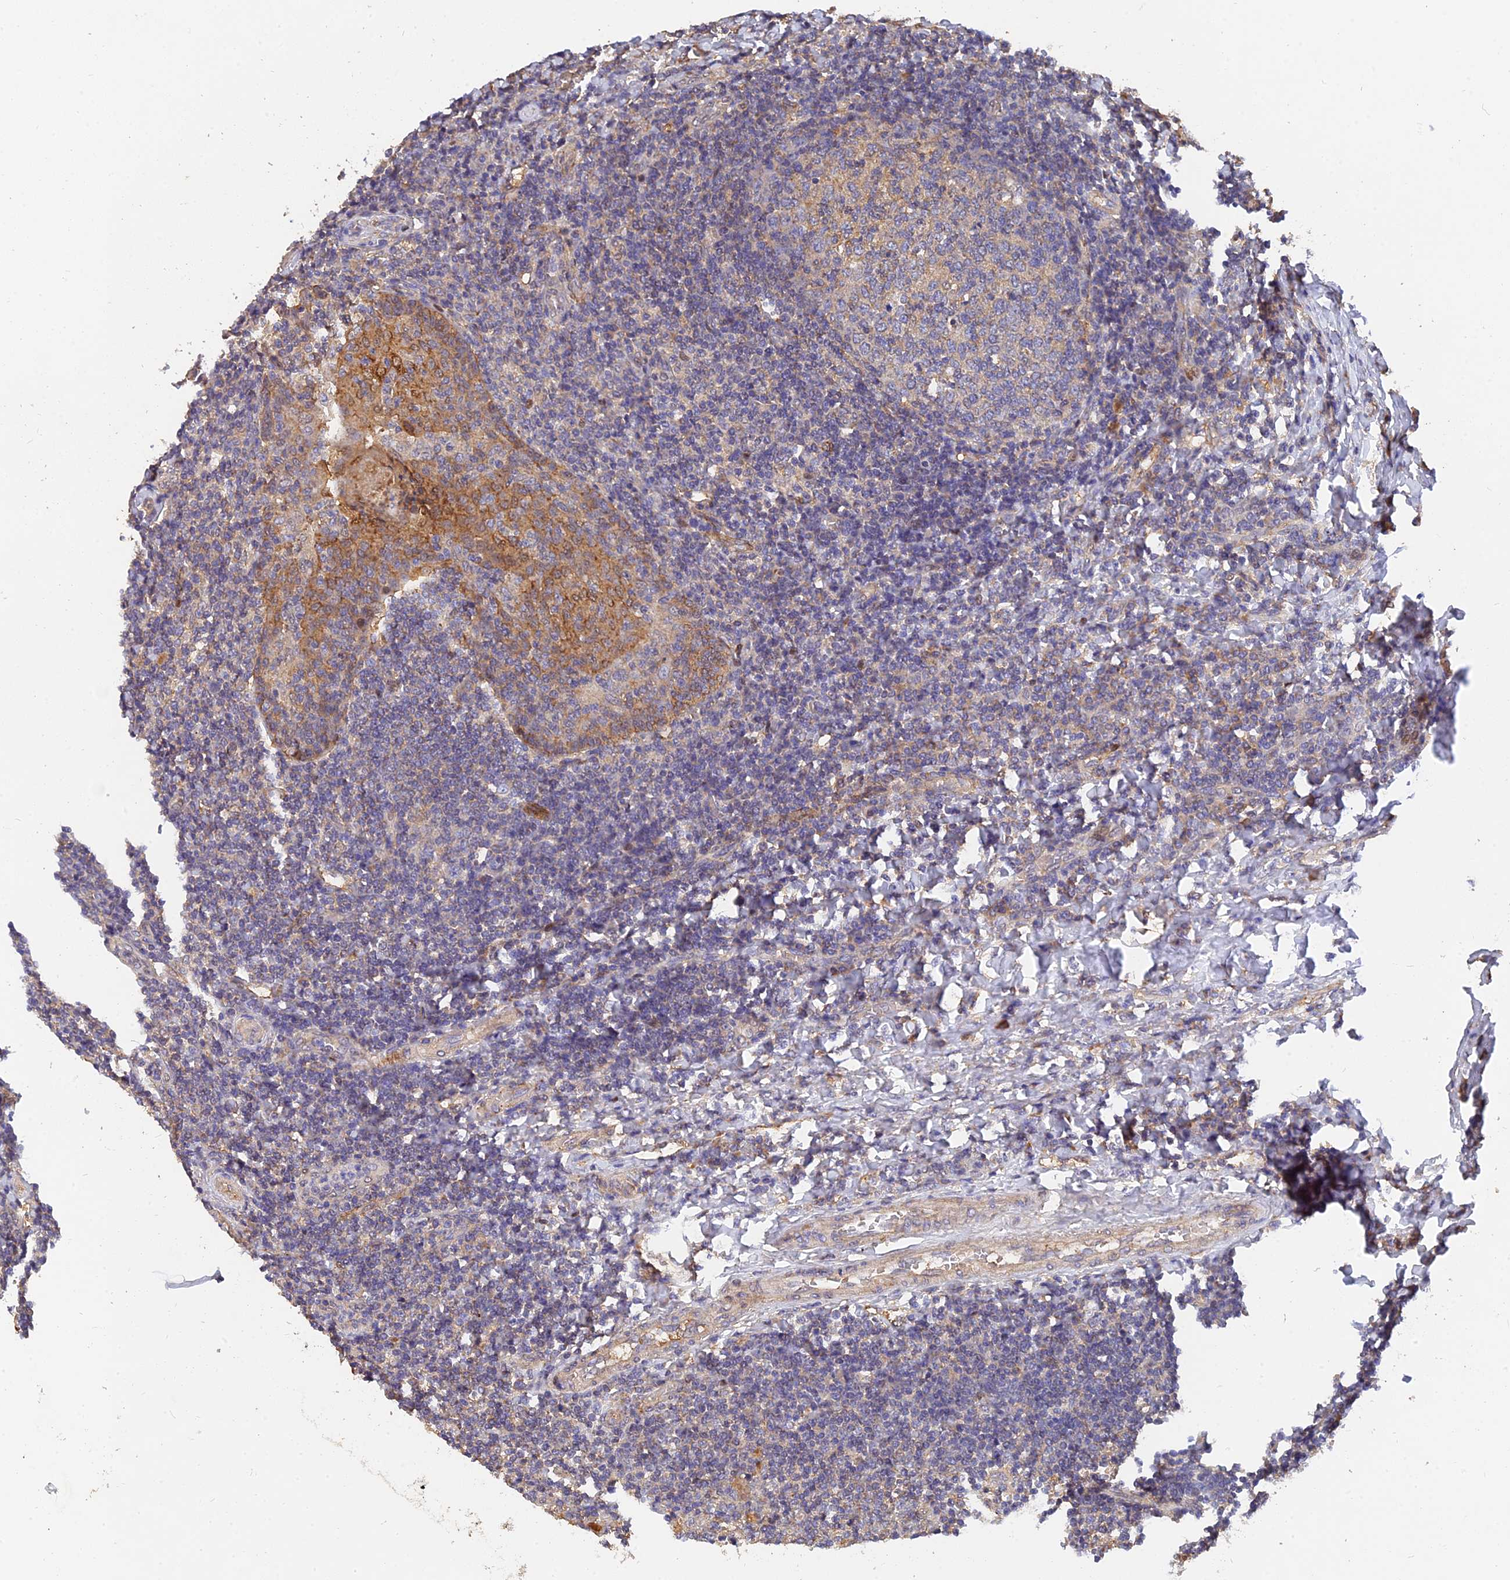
{"staining": {"intensity": "moderate", "quantity": "<25%", "location": "cytoplasmic/membranous"}, "tissue": "tonsil", "cell_type": "Germinal center cells", "image_type": "normal", "snomed": [{"axis": "morphology", "description": "Normal tissue, NOS"}, {"axis": "topography", "description": "Tonsil"}], "caption": "A low amount of moderate cytoplasmic/membranous staining is seen in about <25% of germinal center cells in unremarkable tonsil.", "gene": "SLC38A11", "patient": {"sex": "female", "age": 19}}